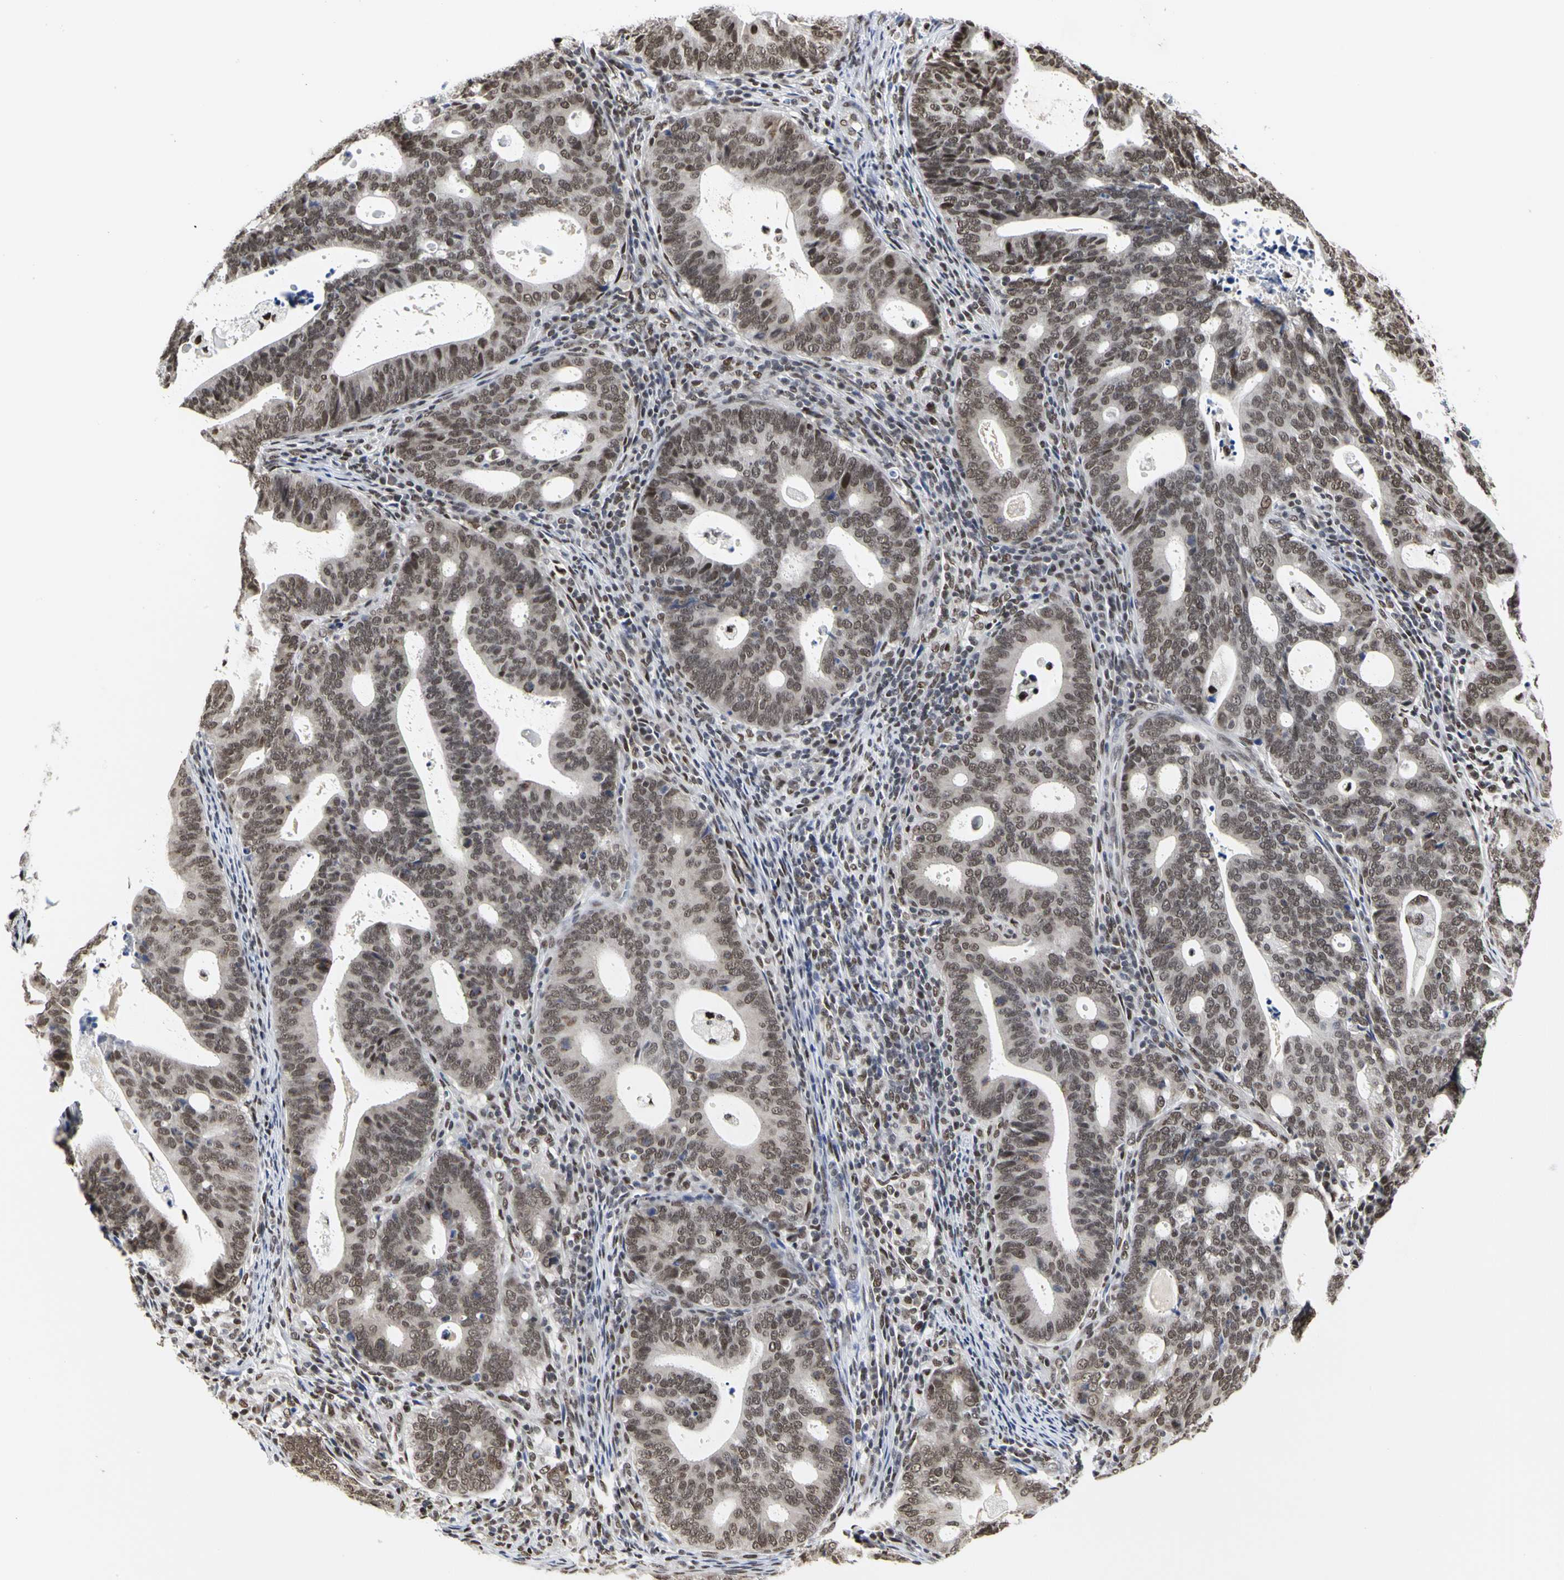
{"staining": {"intensity": "moderate", "quantity": ">75%", "location": "nuclear"}, "tissue": "endometrial cancer", "cell_type": "Tumor cells", "image_type": "cancer", "snomed": [{"axis": "morphology", "description": "Adenocarcinoma, NOS"}, {"axis": "topography", "description": "Uterus"}], "caption": "There is medium levels of moderate nuclear positivity in tumor cells of endometrial cancer (adenocarcinoma), as demonstrated by immunohistochemical staining (brown color).", "gene": "PRMT3", "patient": {"sex": "female", "age": 83}}